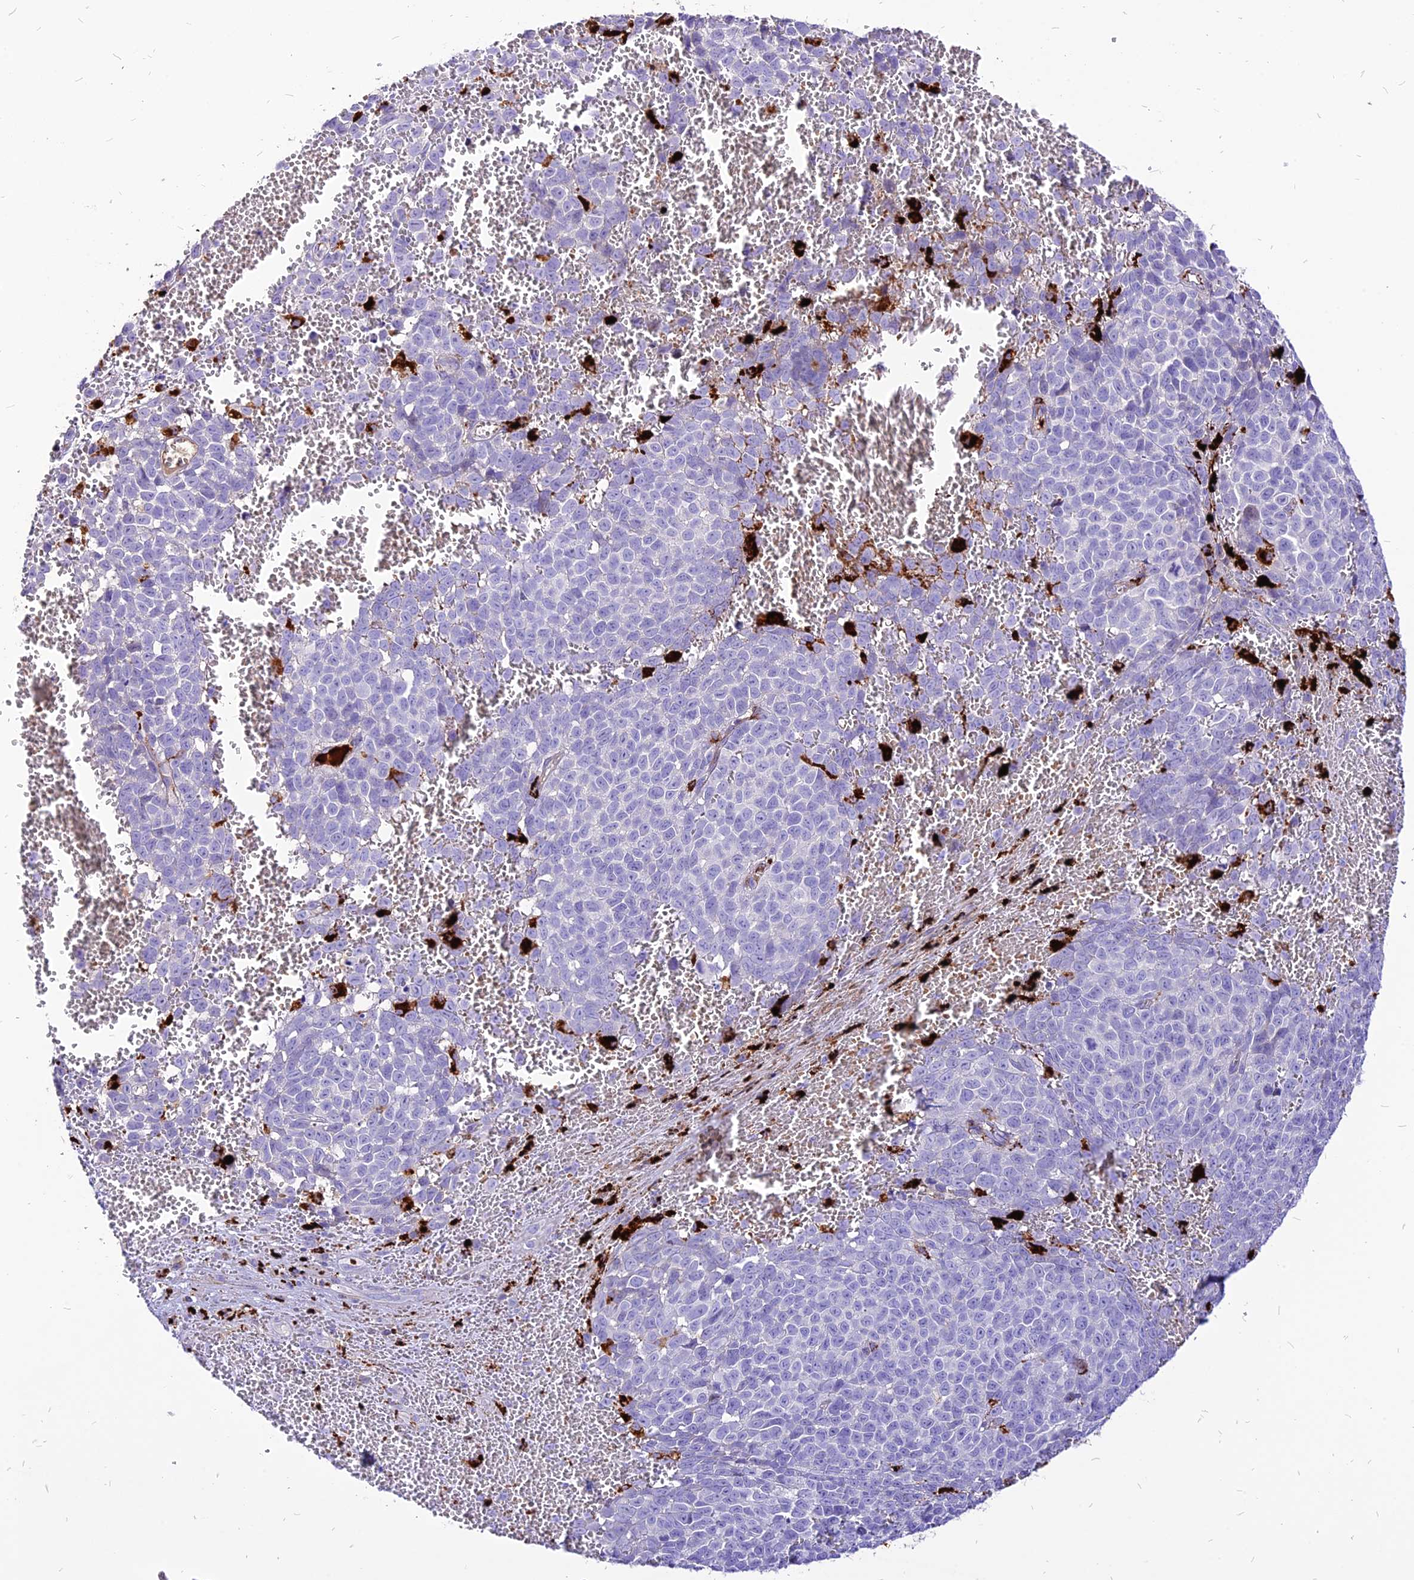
{"staining": {"intensity": "negative", "quantity": "none", "location": "none"}, "tissue": "melanoma", "cell_type": "Tumor cells", "image_type": "cancer", "snomed": [{"axis": "morphology", "description": "Malignant melanoma, NOS"}, {"axis": "topography", "description": "Nose, NOS"}], "caption": "DAB immunohistochemical staining of human malignant melanoma reveals no significant expression in tumor cells.", "gene": "RIMOC1", "patient": {"sex": "female", "age": 48}}